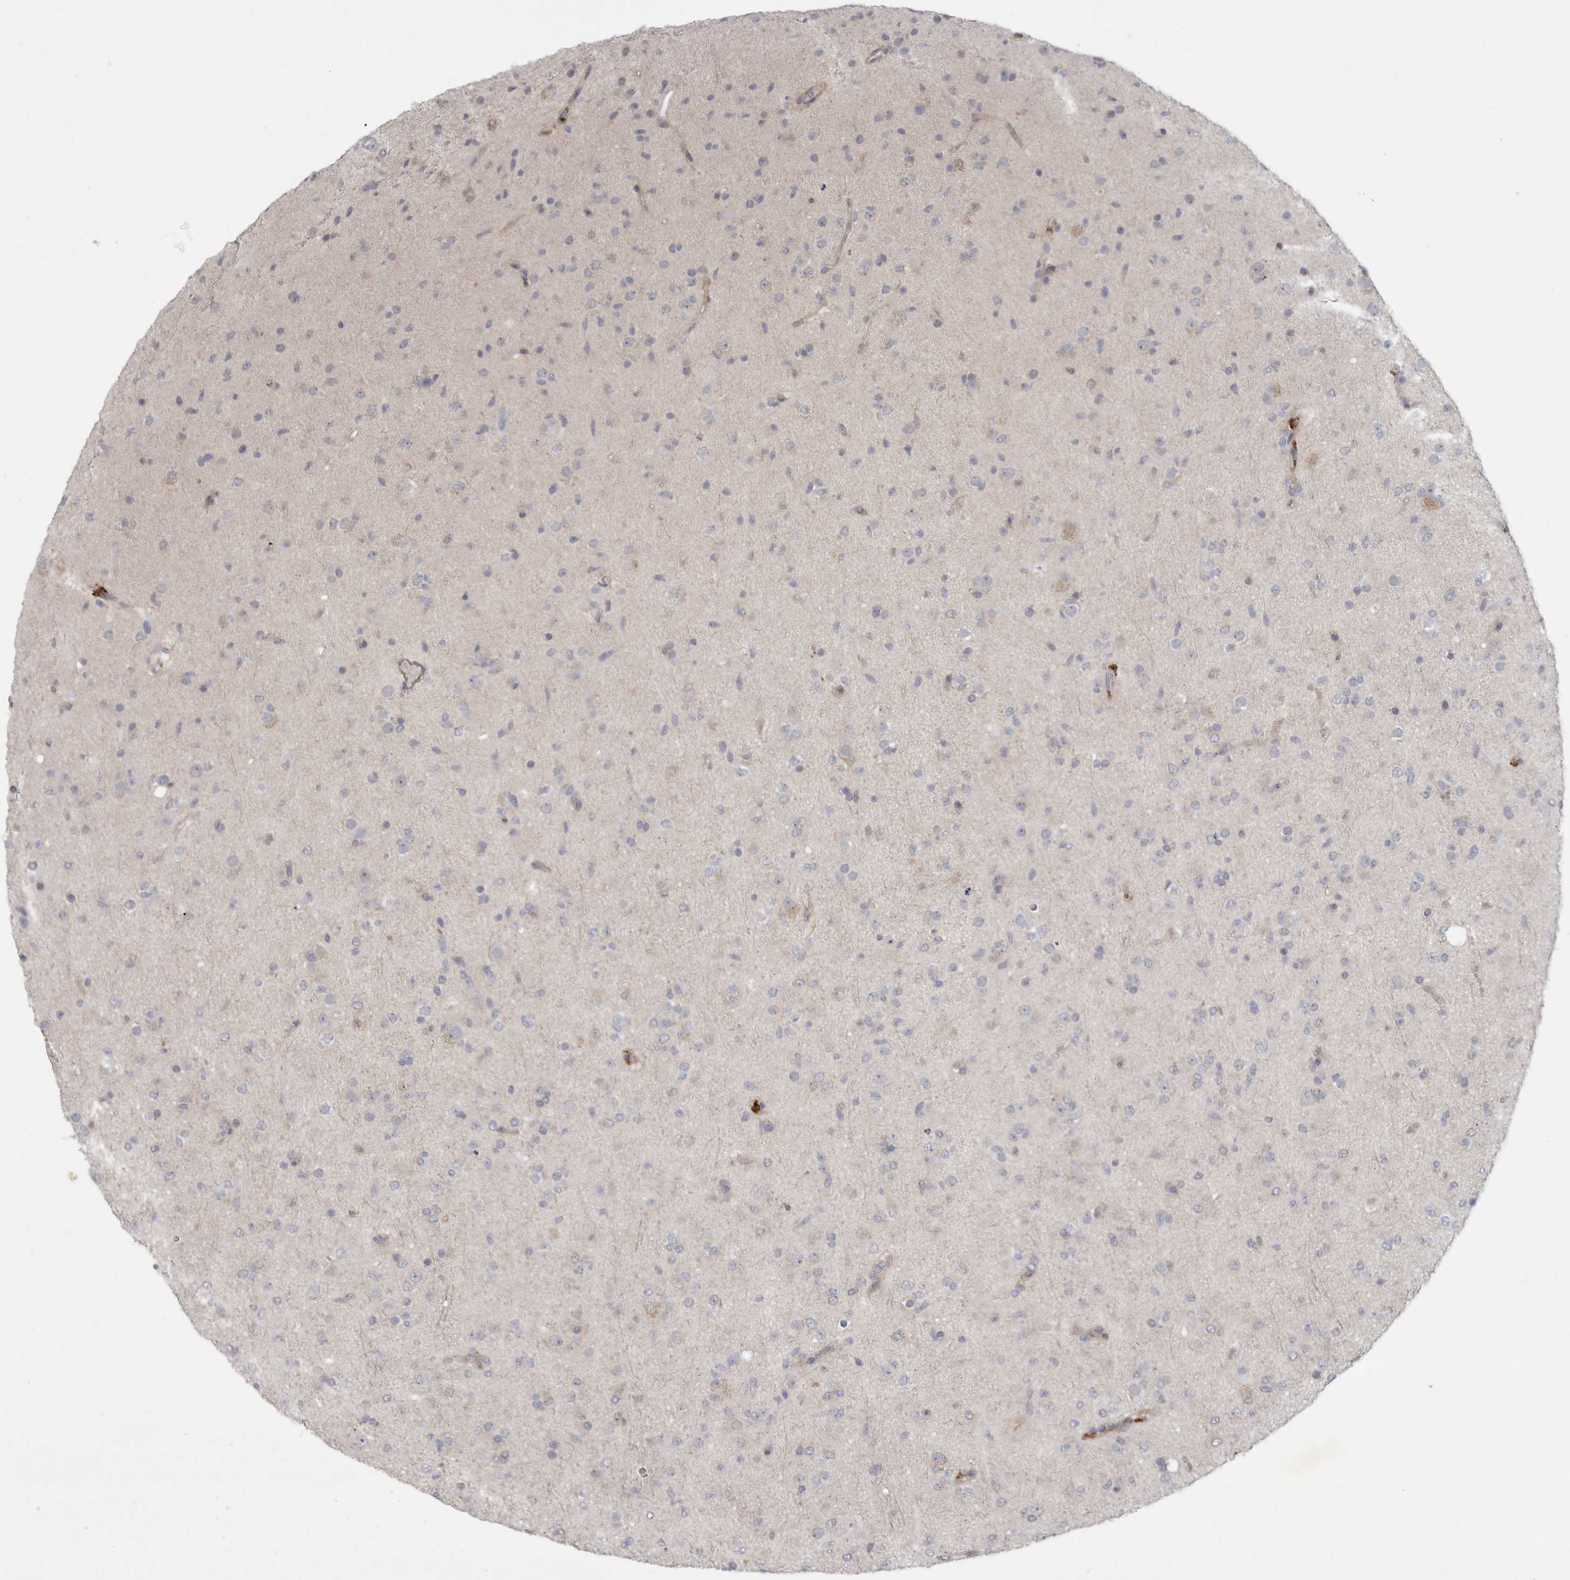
{"staining": {"intensity": "negative", "quantity": "none", "location": "none"}, "tissue": "glioma", "cell_type": "Tumor cells", "image_type": "cancer", "snomed": [{"axis": "morphology", "description": "Glioma, malignant, Low grade"}, {"axis": "topography", "description": "Brain"}], "caption": "The histopathology image demonstrates no staining of tumor cells in glioma.", "gene": "FBXO43", "patient": {"sex": "male", "age": 65}}